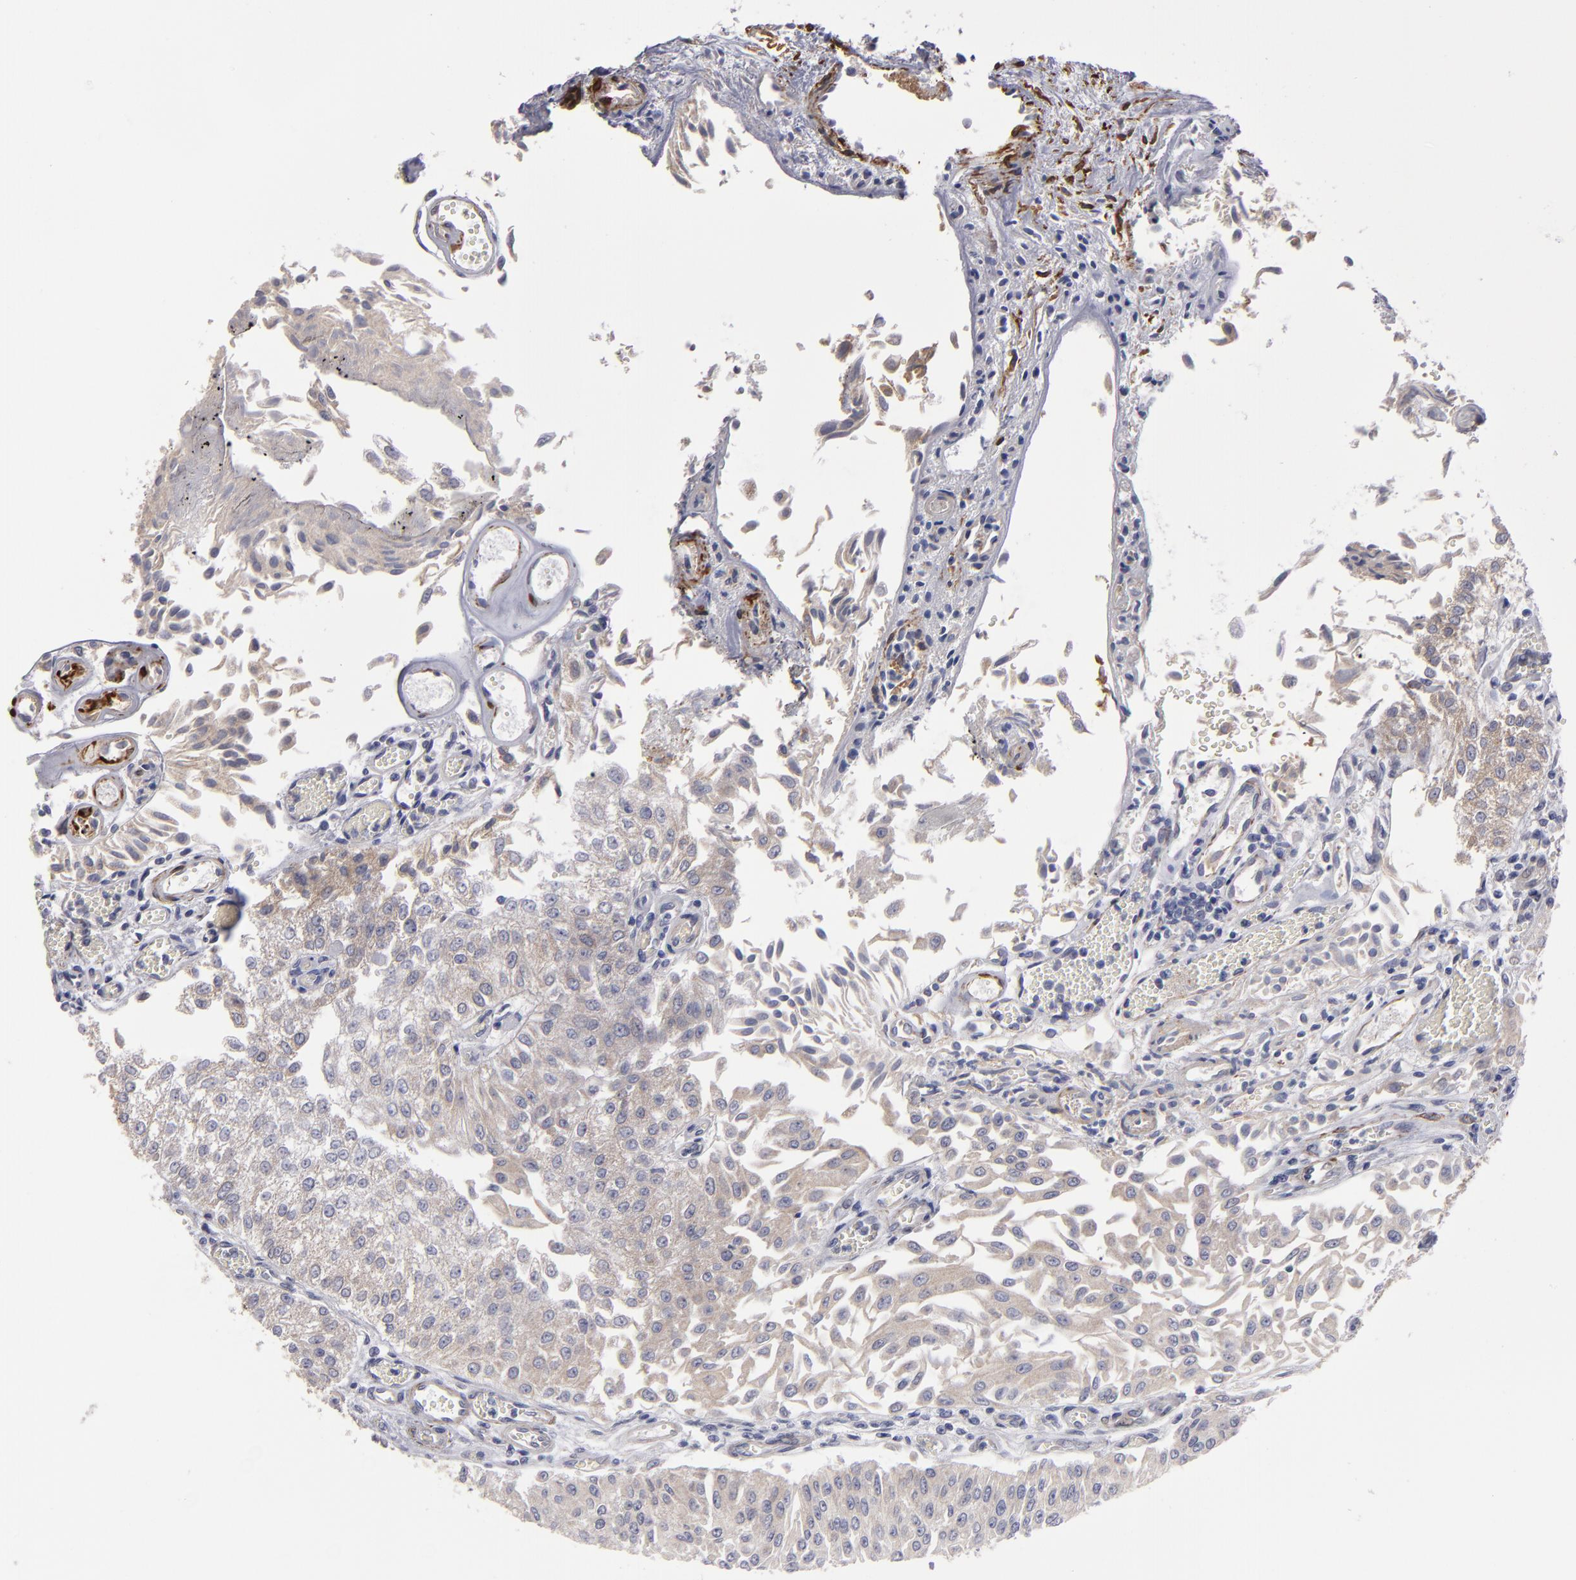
{"staining": {"intensity": "weak", "quantity": "25%-75%", "location": "cytoplasmic/membranous"}, "tissue": "urothelial cancer", "cell_type": "Tumor cells", "image_type": "cancer", "snomed": [{"axis": "morphology", "description": "Urothelial carcinoma, Low grade"}, {"axis": "topography", "description": "Urinary bladder"}], "caption": "A brown stain highlights weak cytoplasmic/membranous staining of a protein in low-grade urothelial carcinoma tumor cells.", "gene": "SLMAP", "patient": {"sex": "male", "age": 86}}